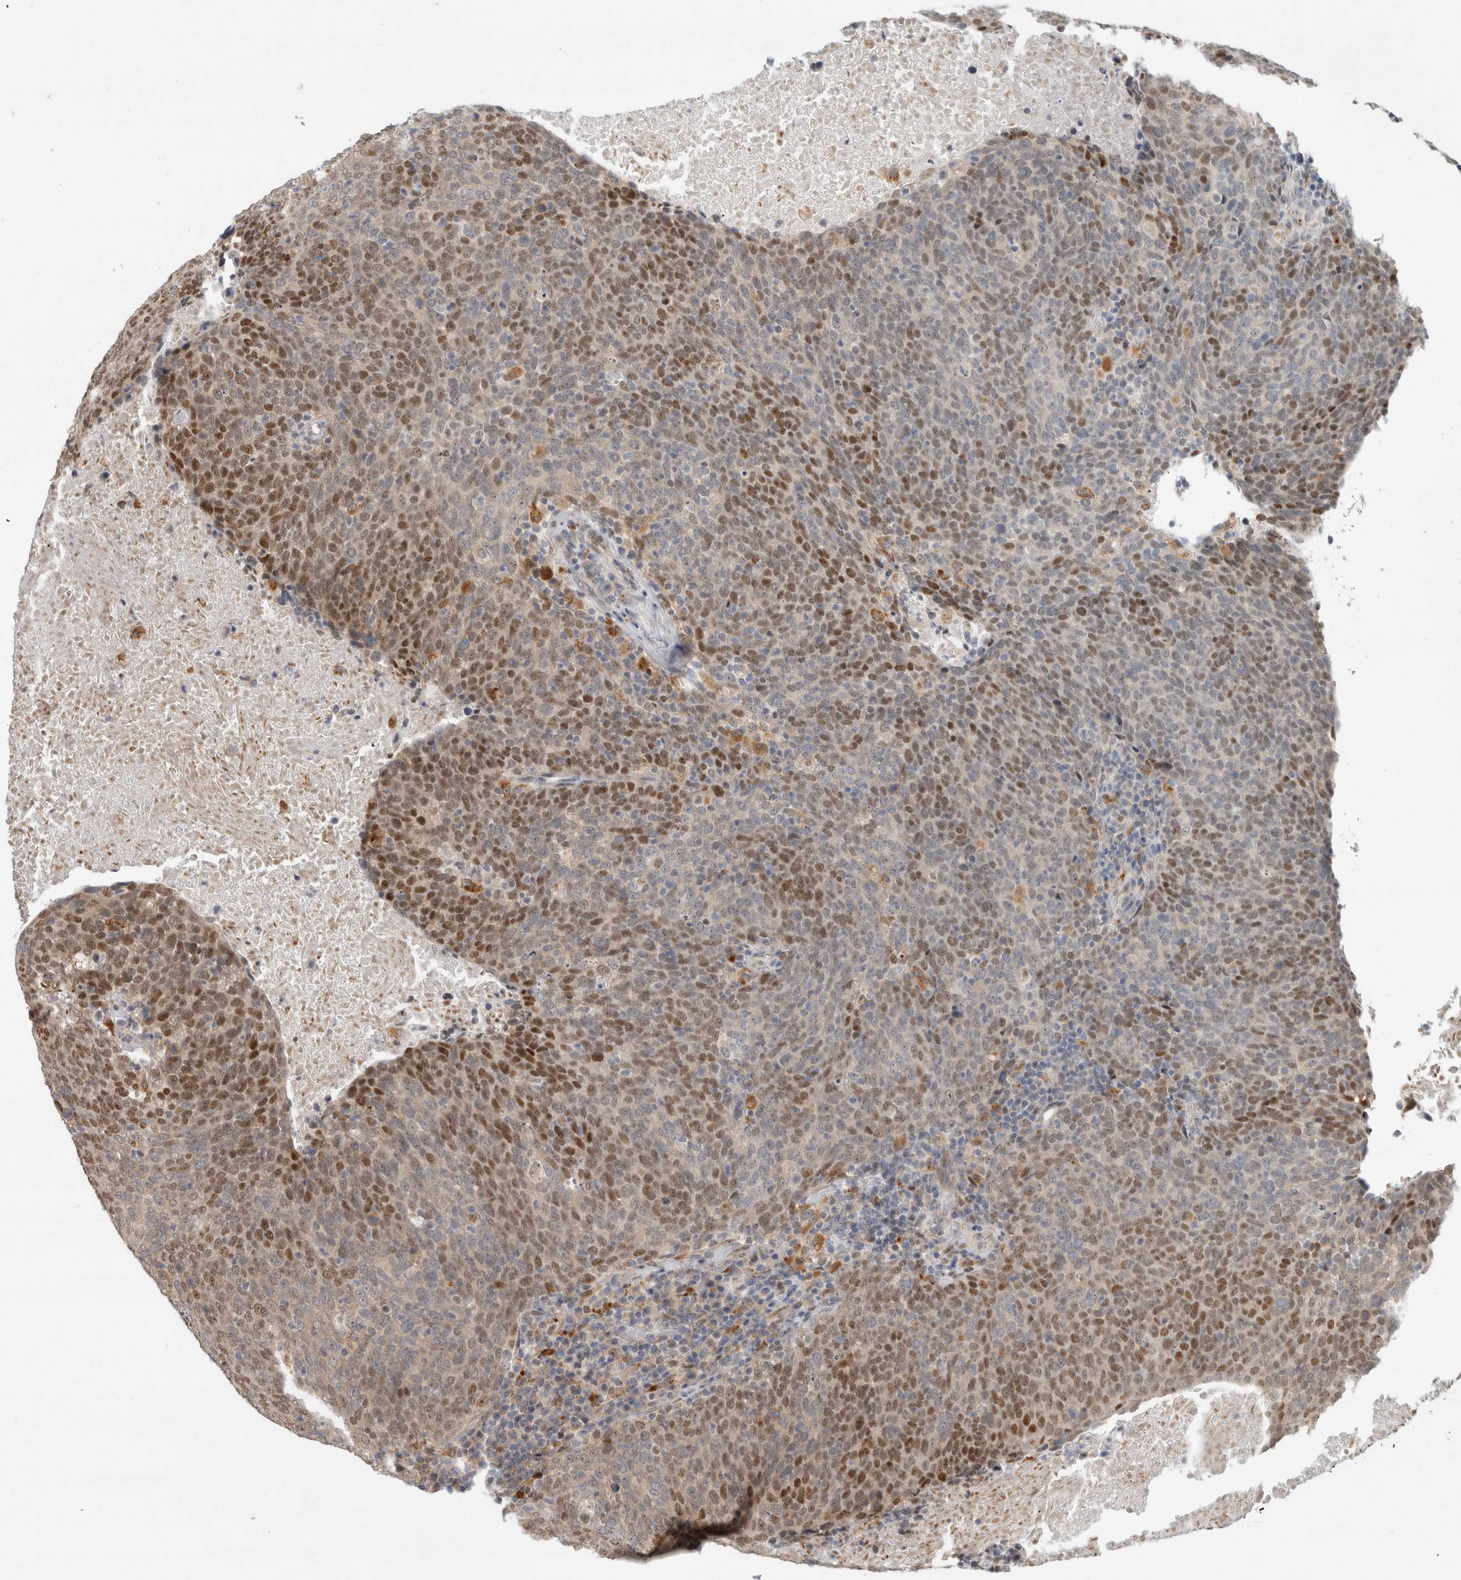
{"staining": {"intensity": "moderate", "quantity": "25%-75%", "location": "nuclear"}, "tissue": "head and neck cancer", "cell_type": "Tumor cells", "image_type": "cancer", "snomed": [{"axis": "morphology", "description": "Squamous cell carcinoma, NOS"}, {"axis": "morphology", "description": "Squamous cell carcinoma, metastatic, NOS"}, {"axis": "topography", "description": "Lymph node"}, {"axis": "topography", "description": "Head-Neck"}], "caption": "This is a micrograph of IHC staining of head and neck cancer, which shows moderate expression in the nuclear of tumor cells.", "gene": "NAB2", "patient": {"sex": "male", "age": 62}}